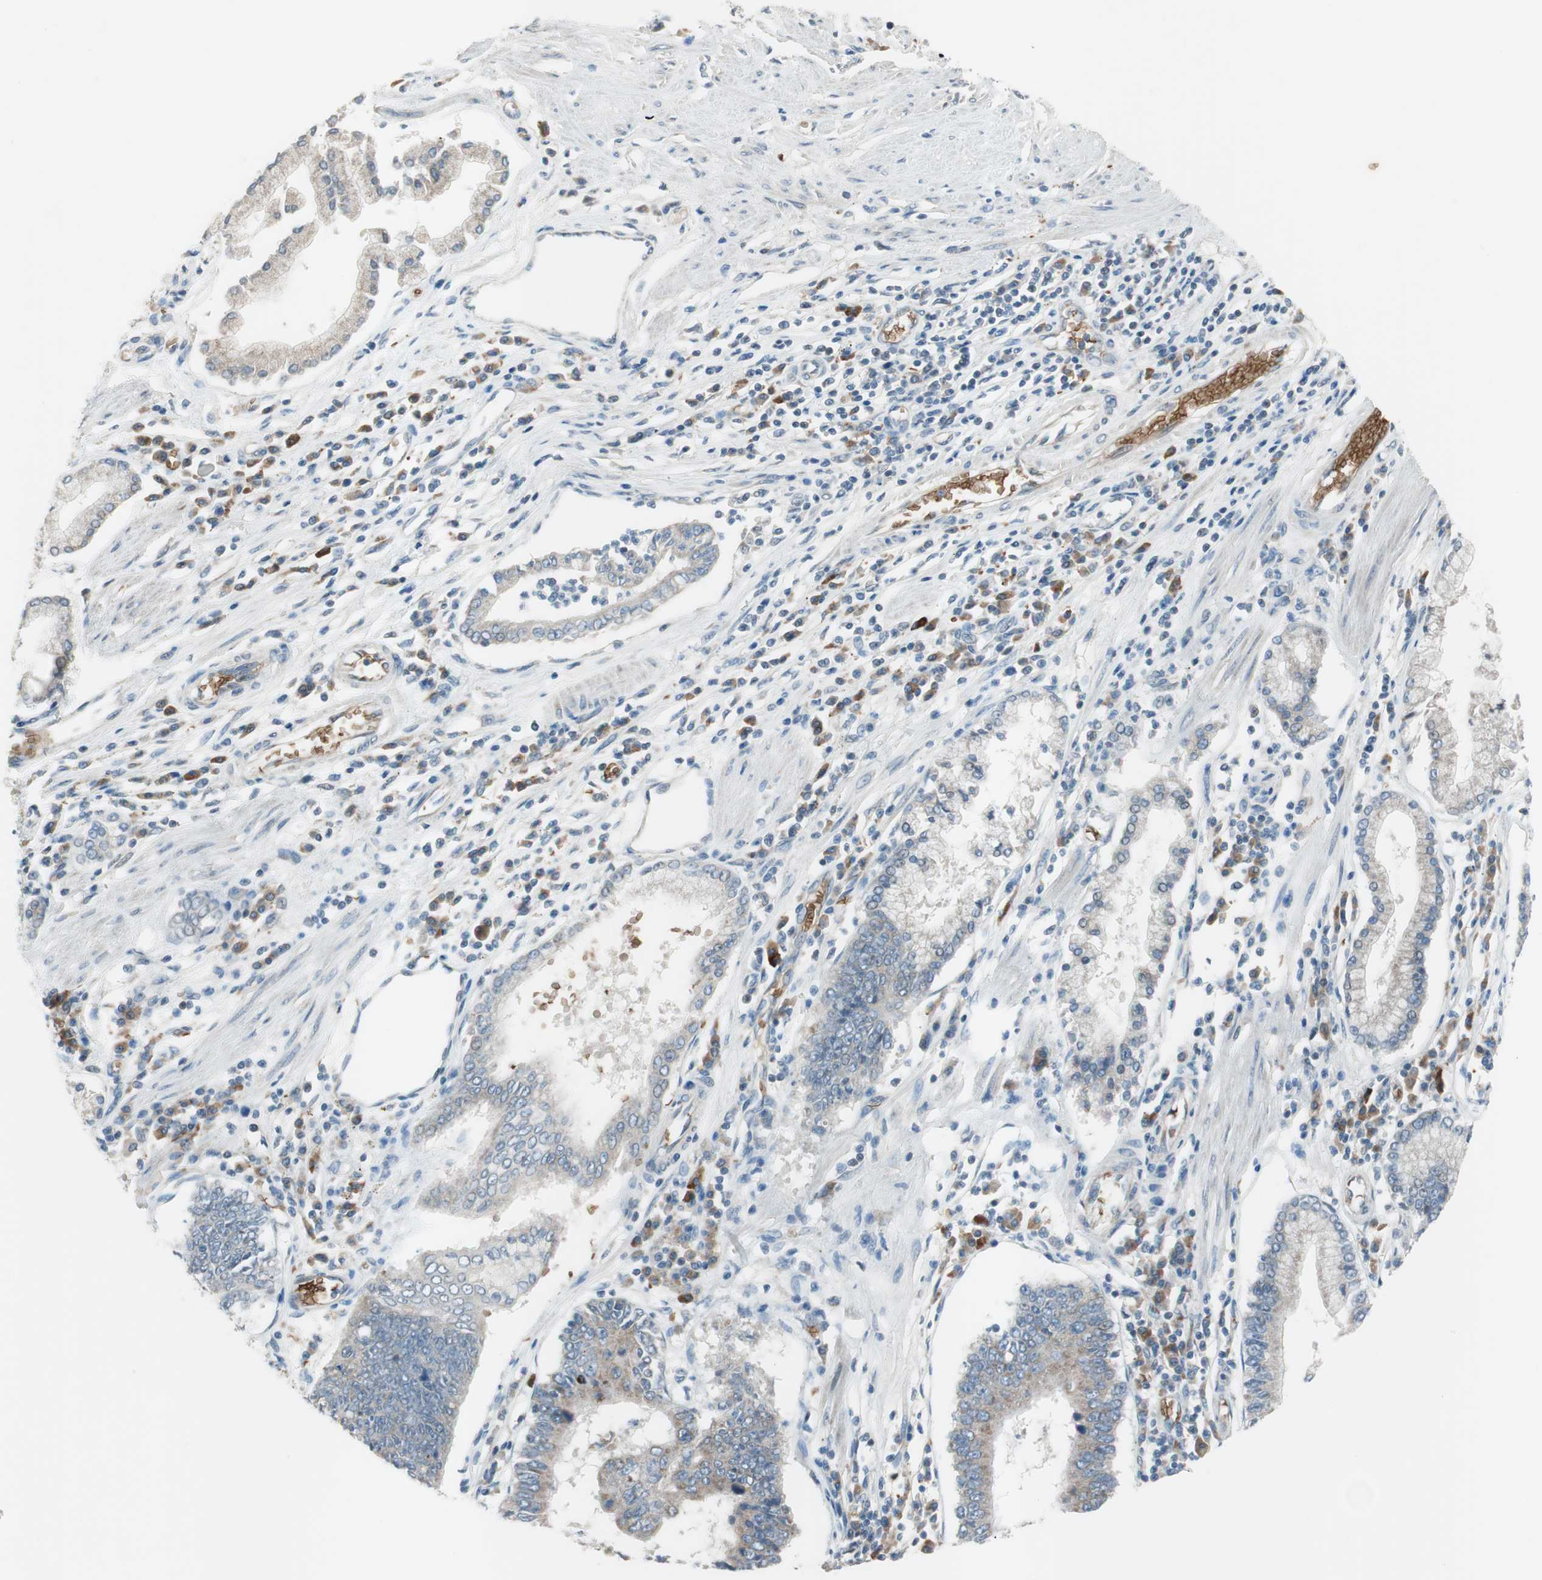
{"staining": {"intensity": "weak", "quantity": ">75%", "location": "cytoplasmic/membranous"}, "tissue": "stomach cancer", "cell_type": "Tumor cells", "image_type": "cancer", "snomed": [{"axis": "morphology", "description": "Adenocarcinoma, NOS"}, {"axis": "topography", "description": "Stomach"}], "caption": "Stomach cancer stained for a protein (brown) displays weak cytoplasmic/membranous positive positivity in about >75% of tumor cells.", "gene": "GYPC", "patient": {"sex": "male", "age": 59}}